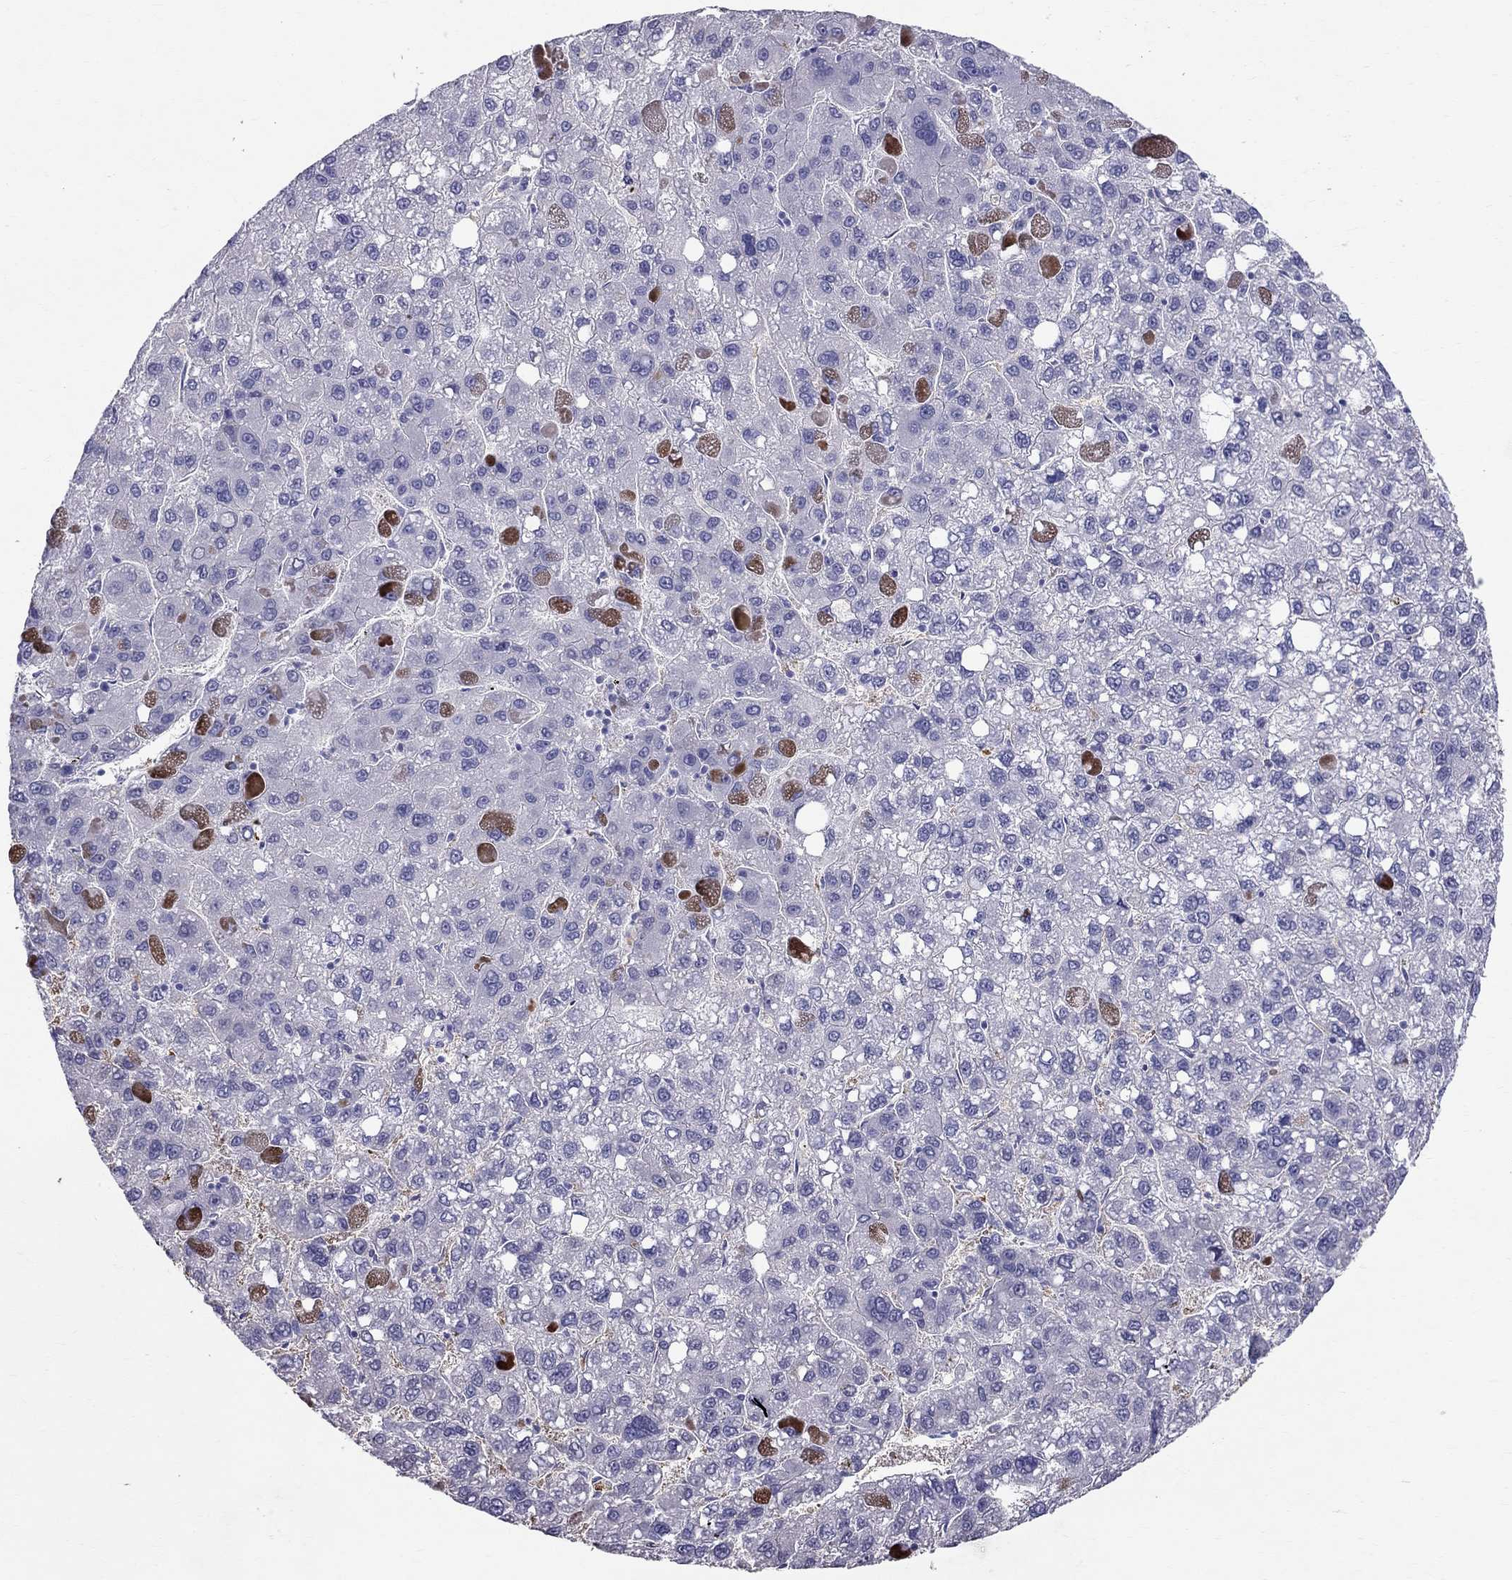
{"staining": {"intensity": "negative", "quantity": "none", "location": "none"}, "tissue": "liver cancer", "cell_type": "Tumor cells", "image_type": "cancer", "snomed": [{"axis": "morphology", "description": "Carcinoma, Hepatocellular, NOS"}, {"axis": "topography", "description": "Liver"}], "caption": "IHC of liver hepatocellular carcinoma demonstrates no staining in tumor cells.", "gene": "DNAAF6", "patient": {"sex": "female", "age": 82}}